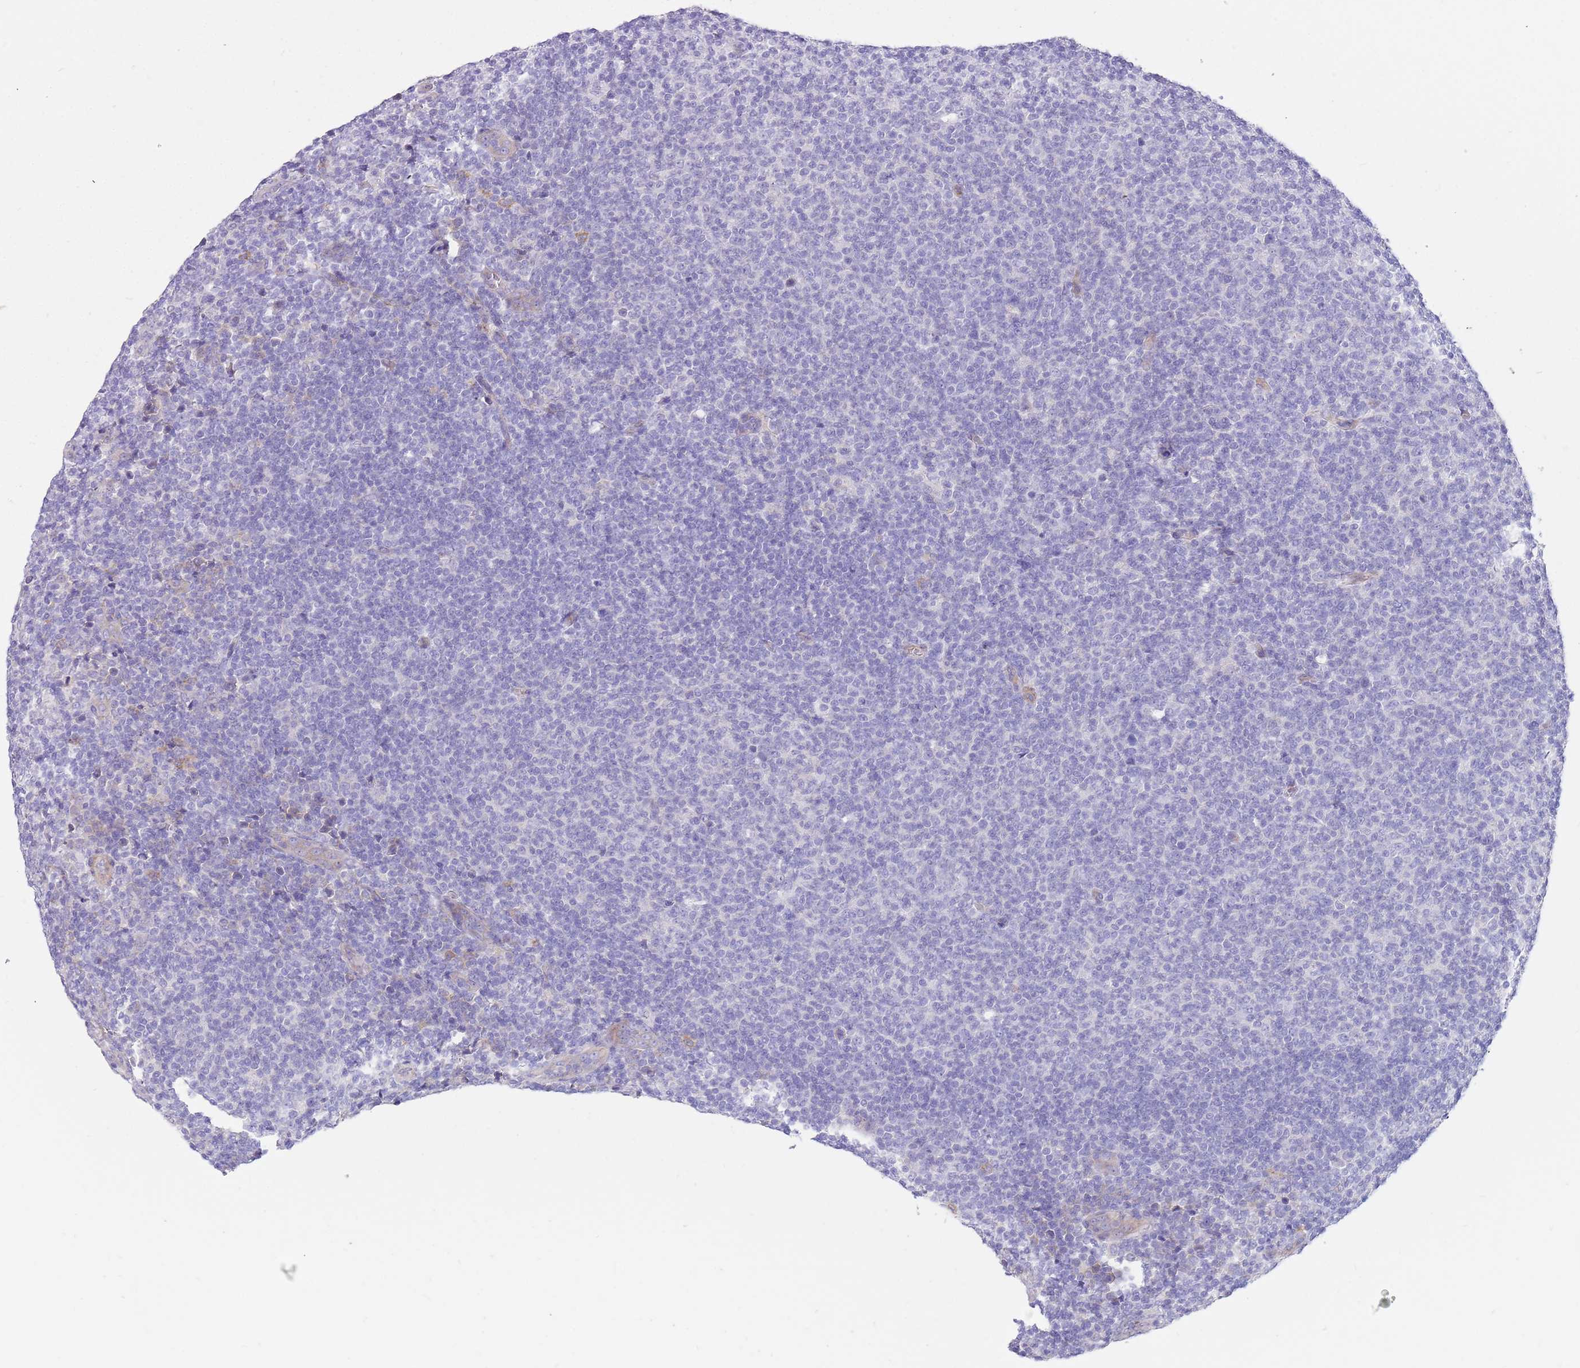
{"staining": {"intensity": "negative", "quantity": "none", "location": "none"}, "tissue": "lymphoma", "cell_type": "Tumor cells", "image_type": "cancer", "snomed": [{"axis": "morphology", "description": "Malignant lymphoma, non-Hodgkin's type, Low grade"}, {"axis": "topography", "description": "Lymph node"}], "caption": "Immunohistochemistry of malignant lymphoma, non-Hodgkin's type (low-grade) displays no positivity in tumor cells.", "gene": "SERINC3", "patient": {"sex": "male", "age": 66}}